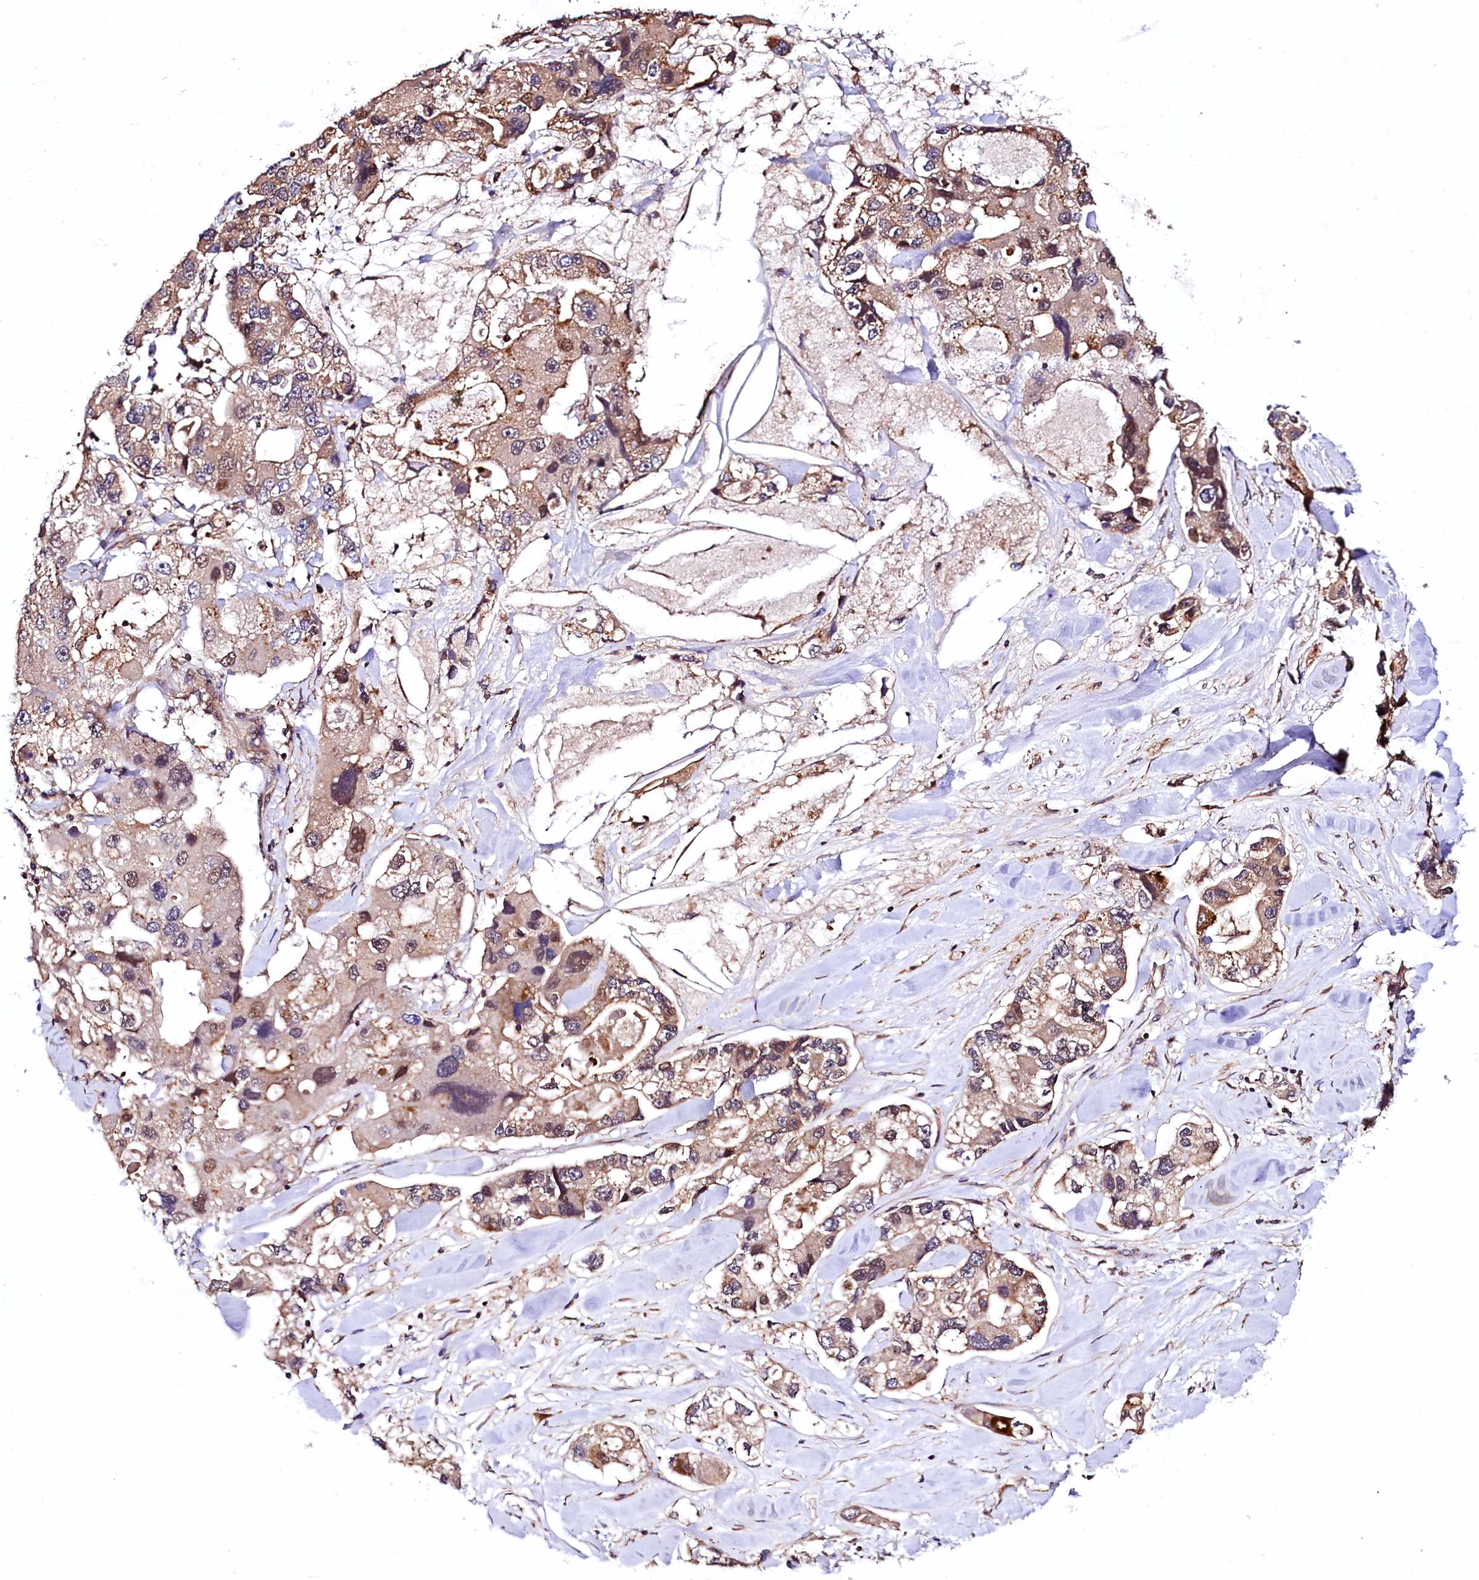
{"staining": {"intensity": "weak", "quantity": "25%-75%", "location": "cytoplasmic/membranous,nuclear"}, "tissue": "lung cancer", "cell_type": "Tumor cells", "image_type": "cancer", "snomed": [{"axis": "morphology", "description": "Adenocarcinoma, NOS"}, {"axis": "topography", "description": "Lung"}], "caption": "DAB (3,3'-diaminobenzidine) immunohistochemical staining of adenocarcinoma (lung) shows weak cytoplasmic/membranous and nuclear protein staining in about 25%-75% of tumor cells.", "gene": "VPS35", "patient": {"sex": "female", "age": 54}}